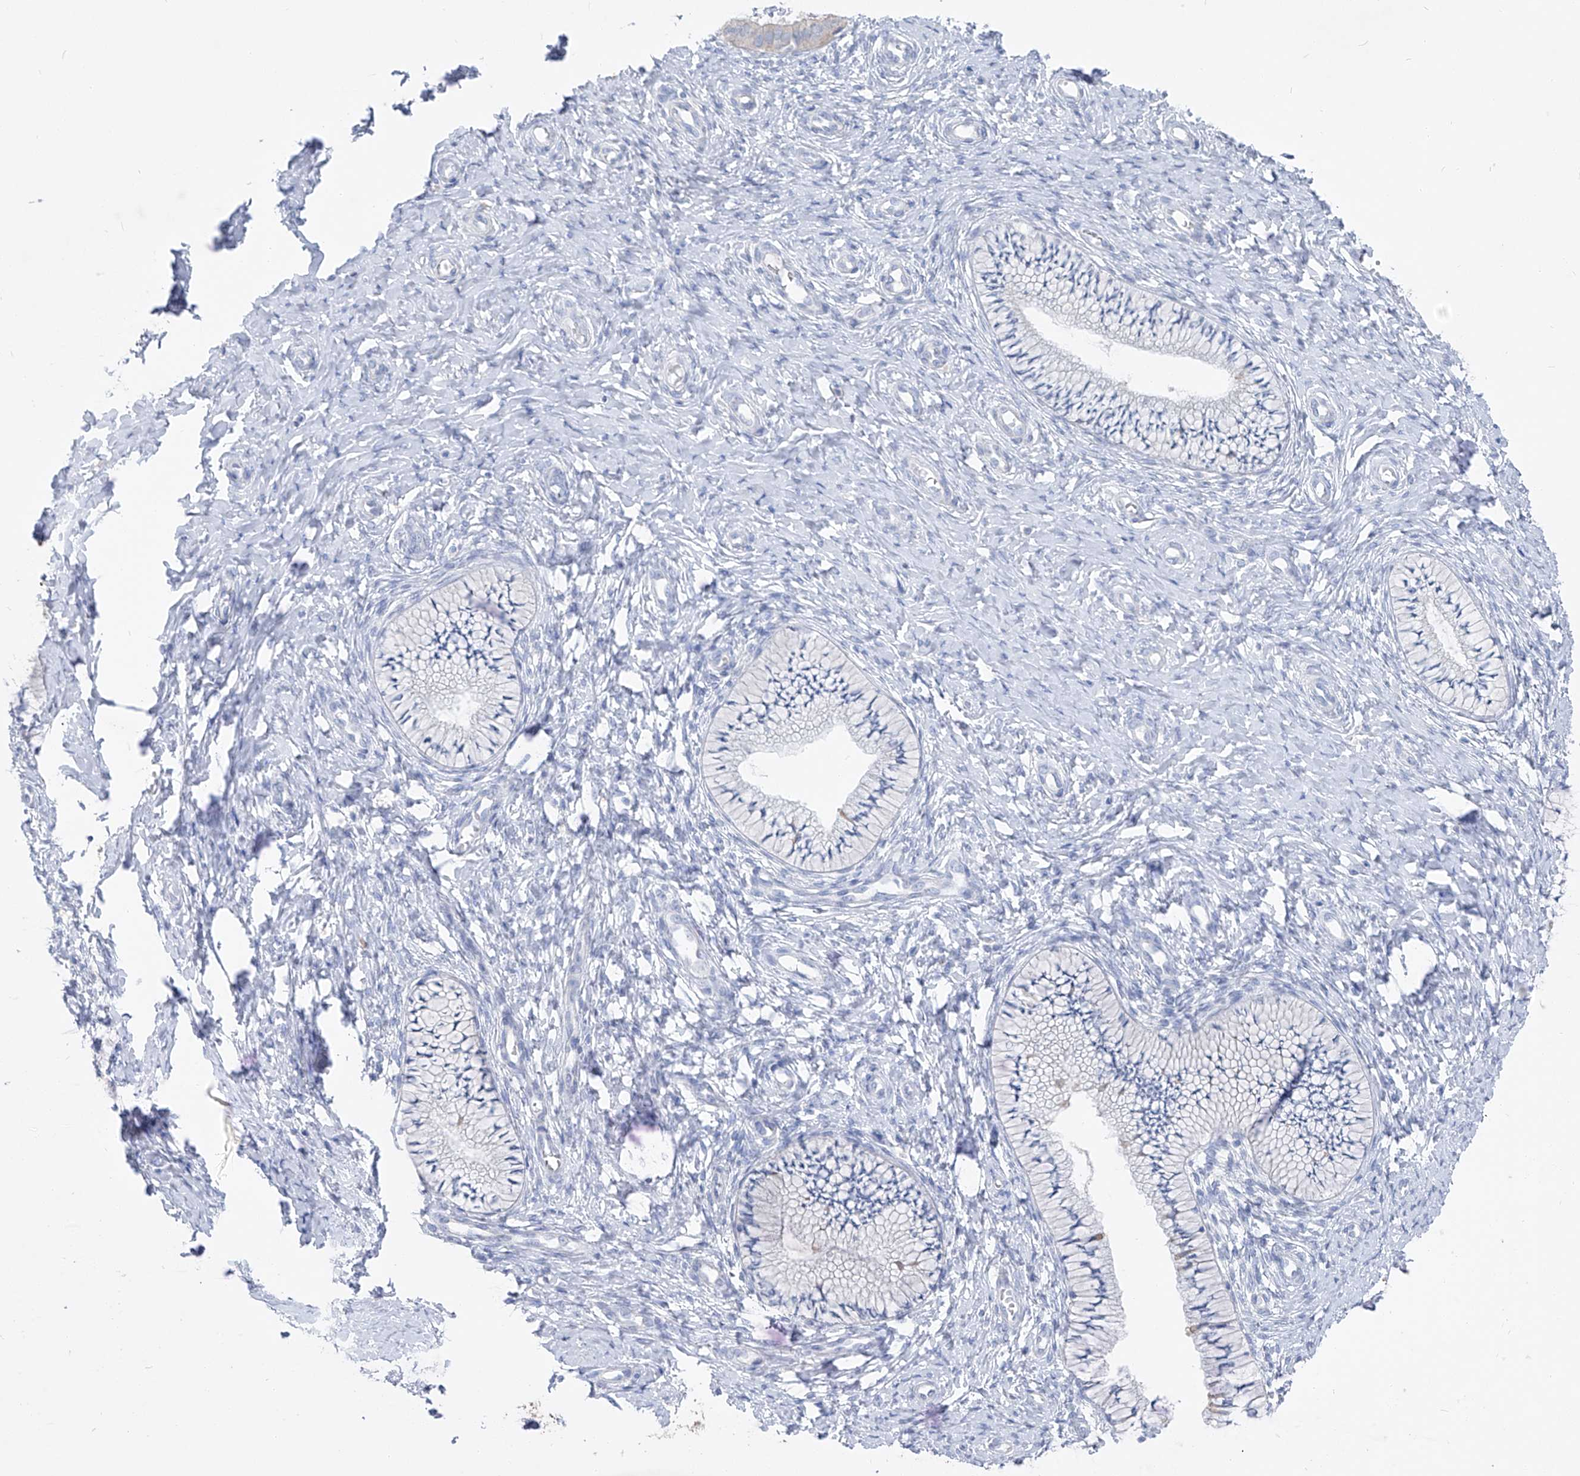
{"staining": {"intensity": "negative", "quantity": "none", "location": "none"}, "tissue": "cervix", "cell_type": "Glandular cells", "image_type": "normal", "snomed": [{"axis": "morphology", "description": "Normal tissue, NOS"}, {"axis": "topography", "description": "Cervix"}], "caption": "IHC micrograph of unremarkable cervix: human cervix stained with DAB (3,3'-diaminobenzidine) exhibits no significant protein expression in glandular cells. Nuclei are stained in blue.", "gene": "FRS3", "patient": {"sex": "female", "age": 36}}